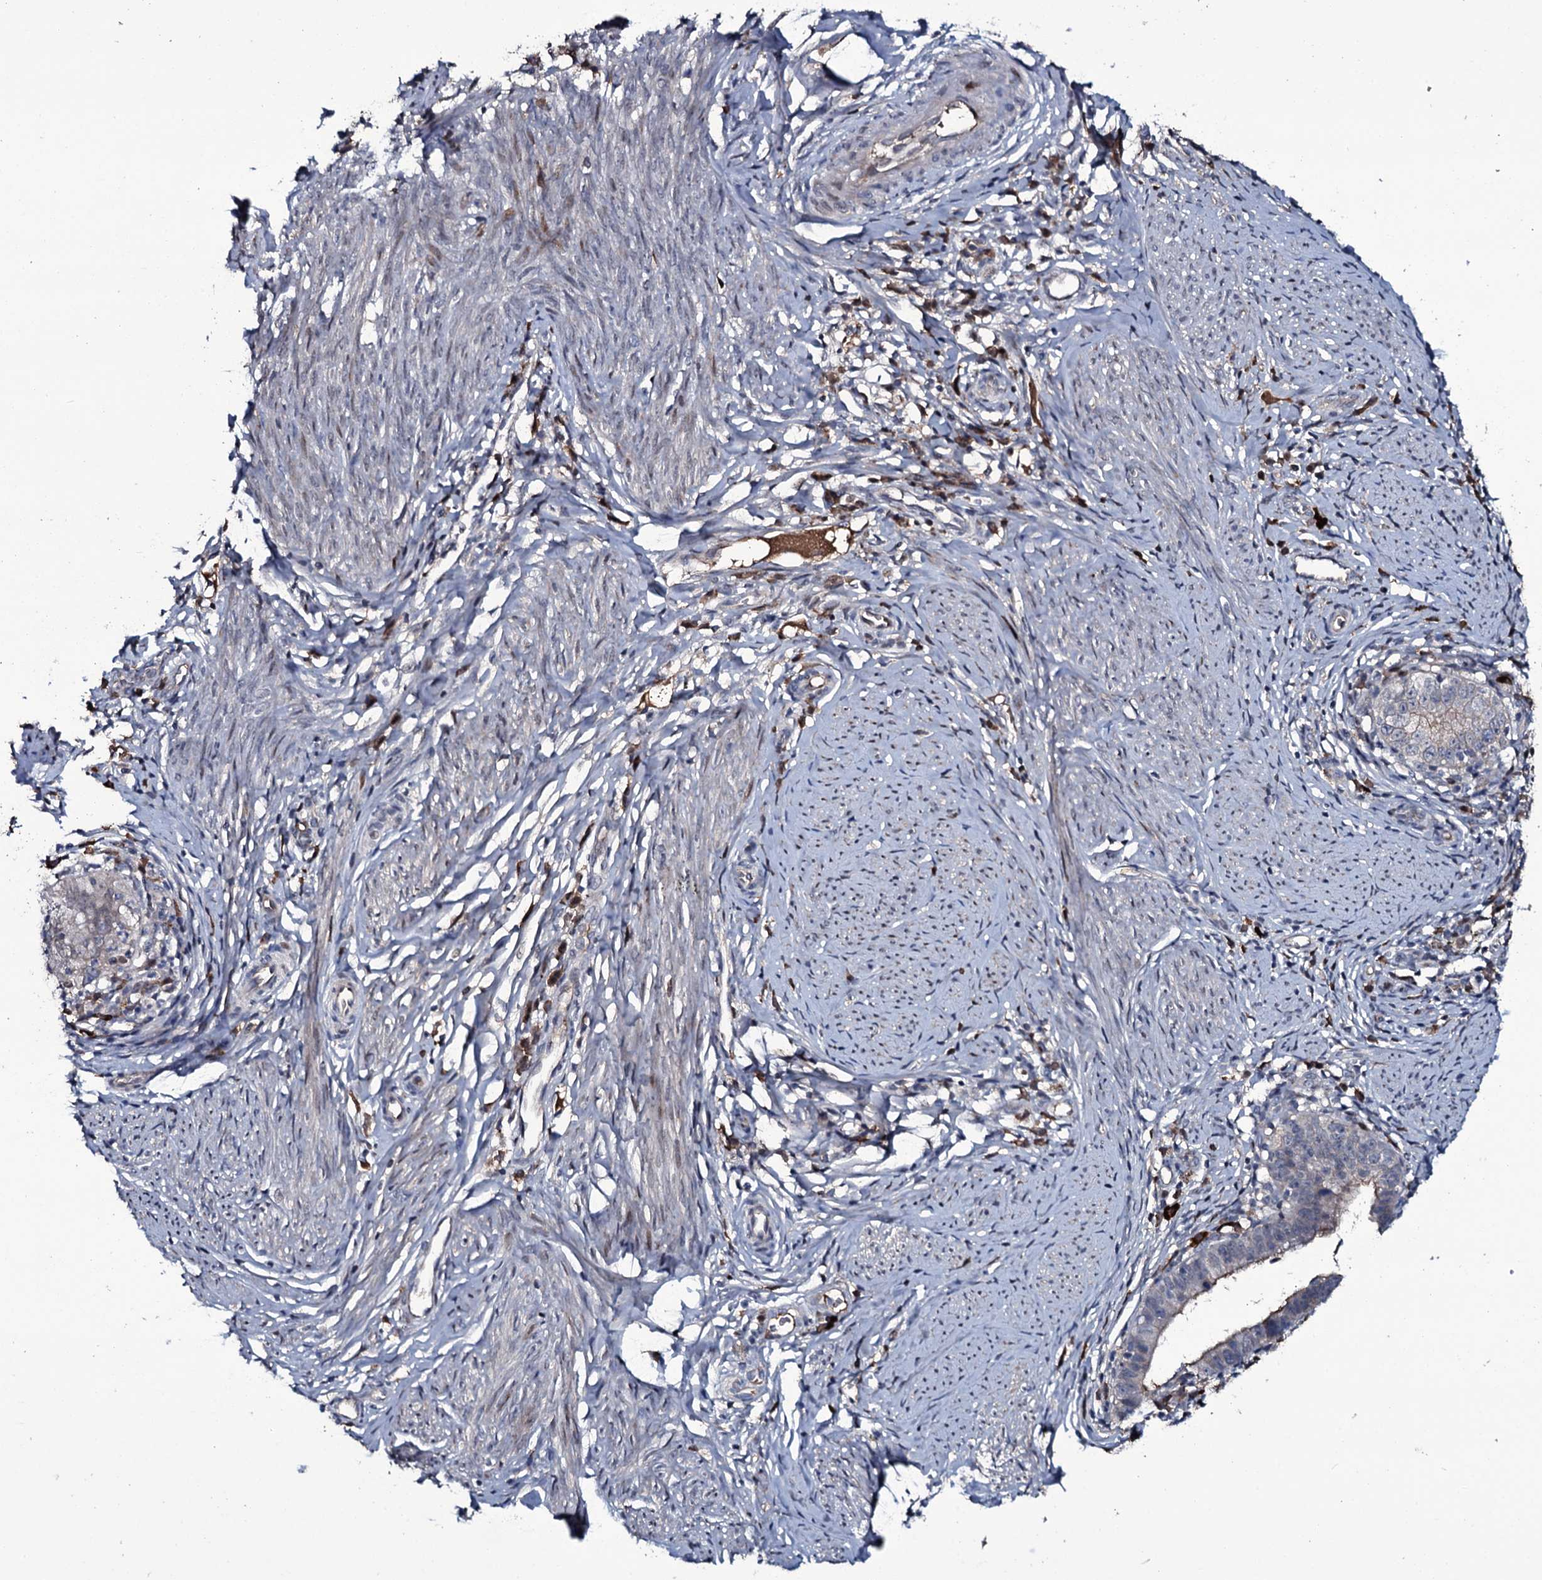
{"staining": {"intensity": "weak", "quantity": "<25%", "location": "cytoplasmic/membranous"}, "tissue": "cervical cancer", "cell_type": "Tumor cells", "image_type": "cancer", "snomed": [{"axis": "morphology", "description": "Adenocarcinoma, NOS"}, {"axis": "topography", "description": "Cervix"}], "caption": "Tumor cells show no significant positivity in cervical cancer.", "gene": "LYG2", "patient": {"sex": "female", "age": 36}}